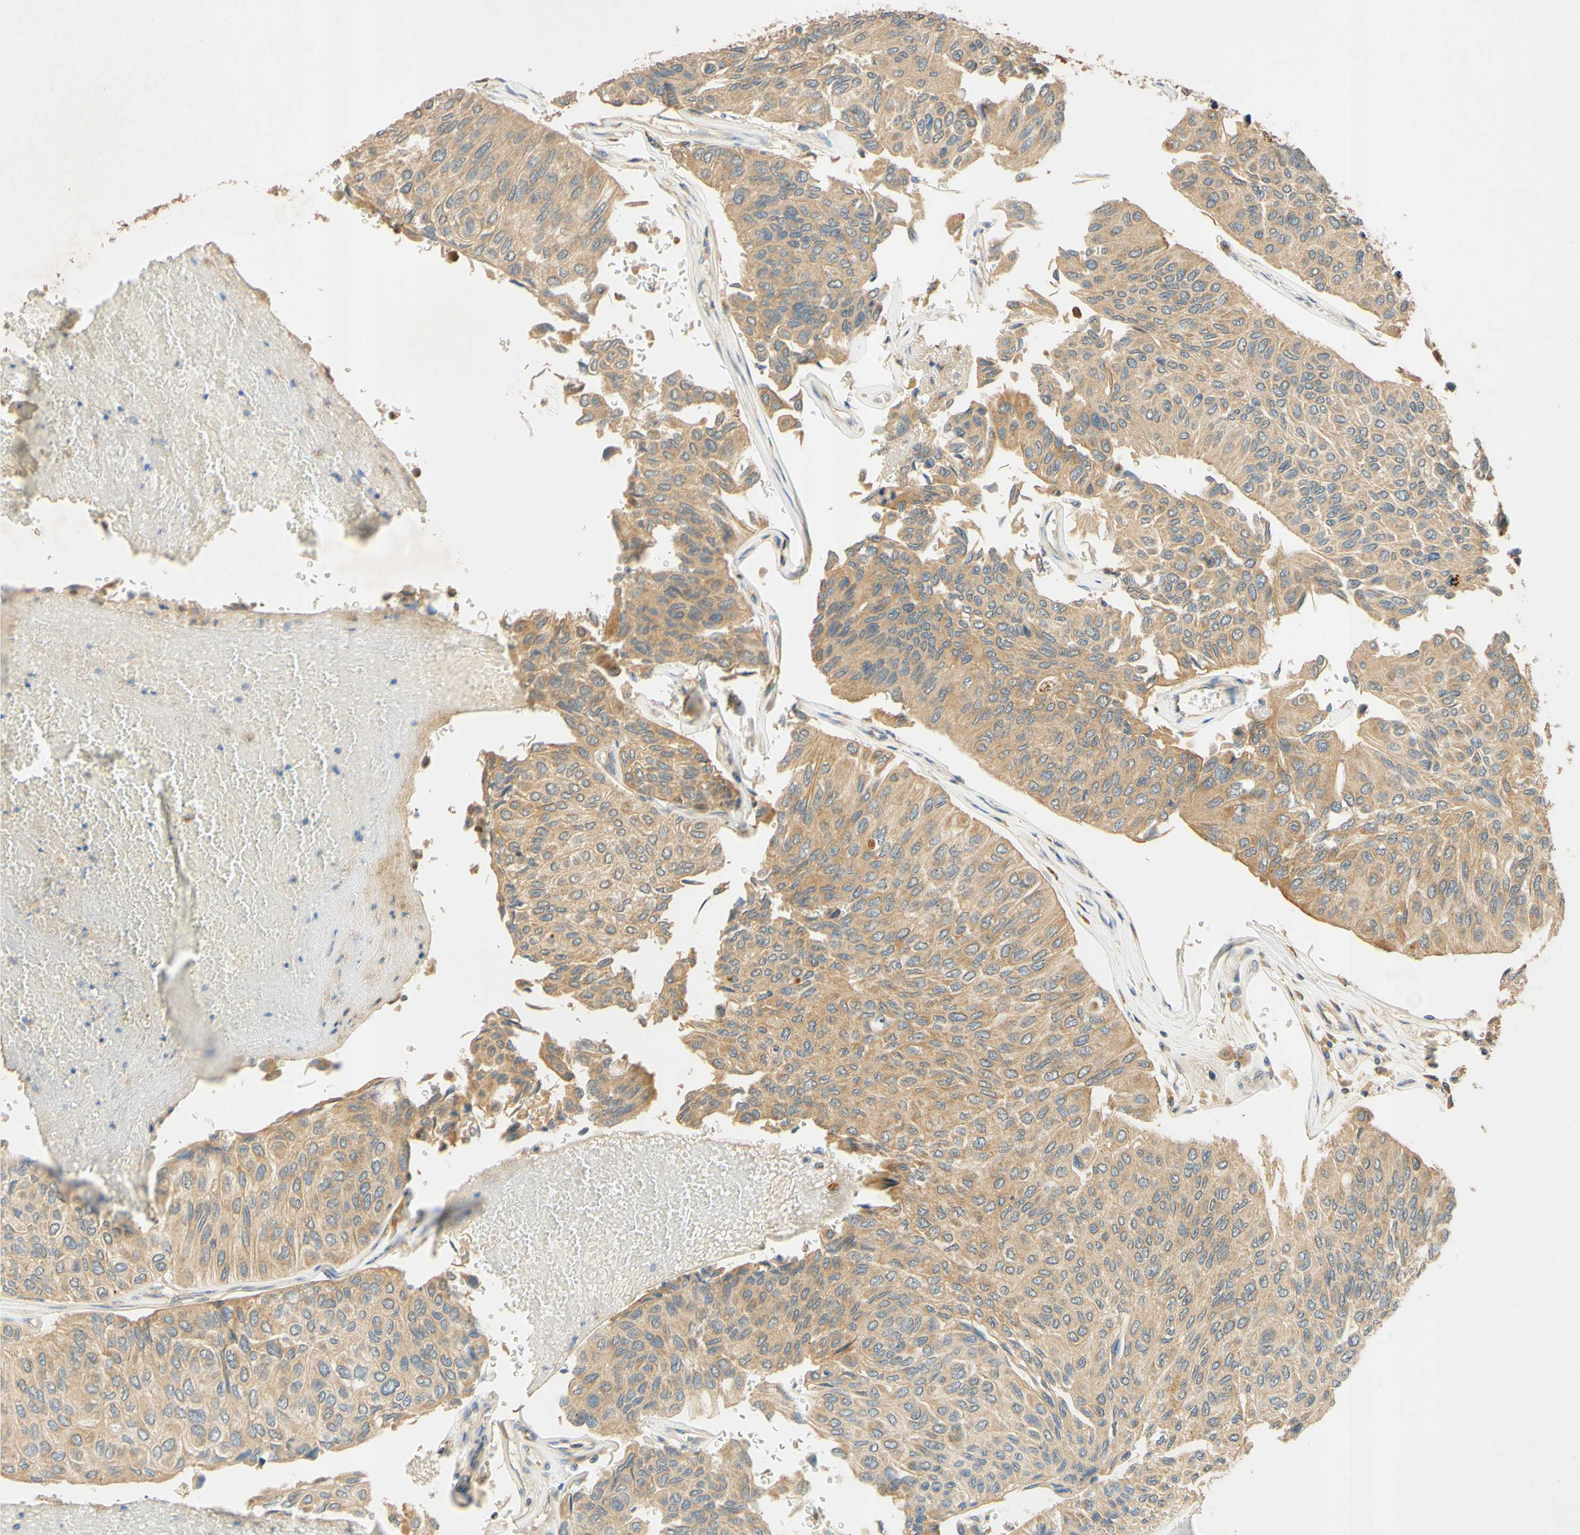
{"staining": {"intensity": "moderate", "quantity": ">75%", "location": "cytoplasmic/membranous"}, "tissue": "urothelial cancer", "cell_type": "Tumor cells", "image_type": "cancer", "snomed": [{"axis": "morphology", "description": "Urothelial carcinoma, High grade"}, {"axis": "topography", "description": "Urinary bladder"}], "caption": "Immunohistochemical staining of human urothelial cancer reveals medium levels of moderate cytoplasmic/membranous protein staining in approximately >75% of tumor cells.", "gene": "ENTREP2", "patient": {"sex": "male", "age": 66}}